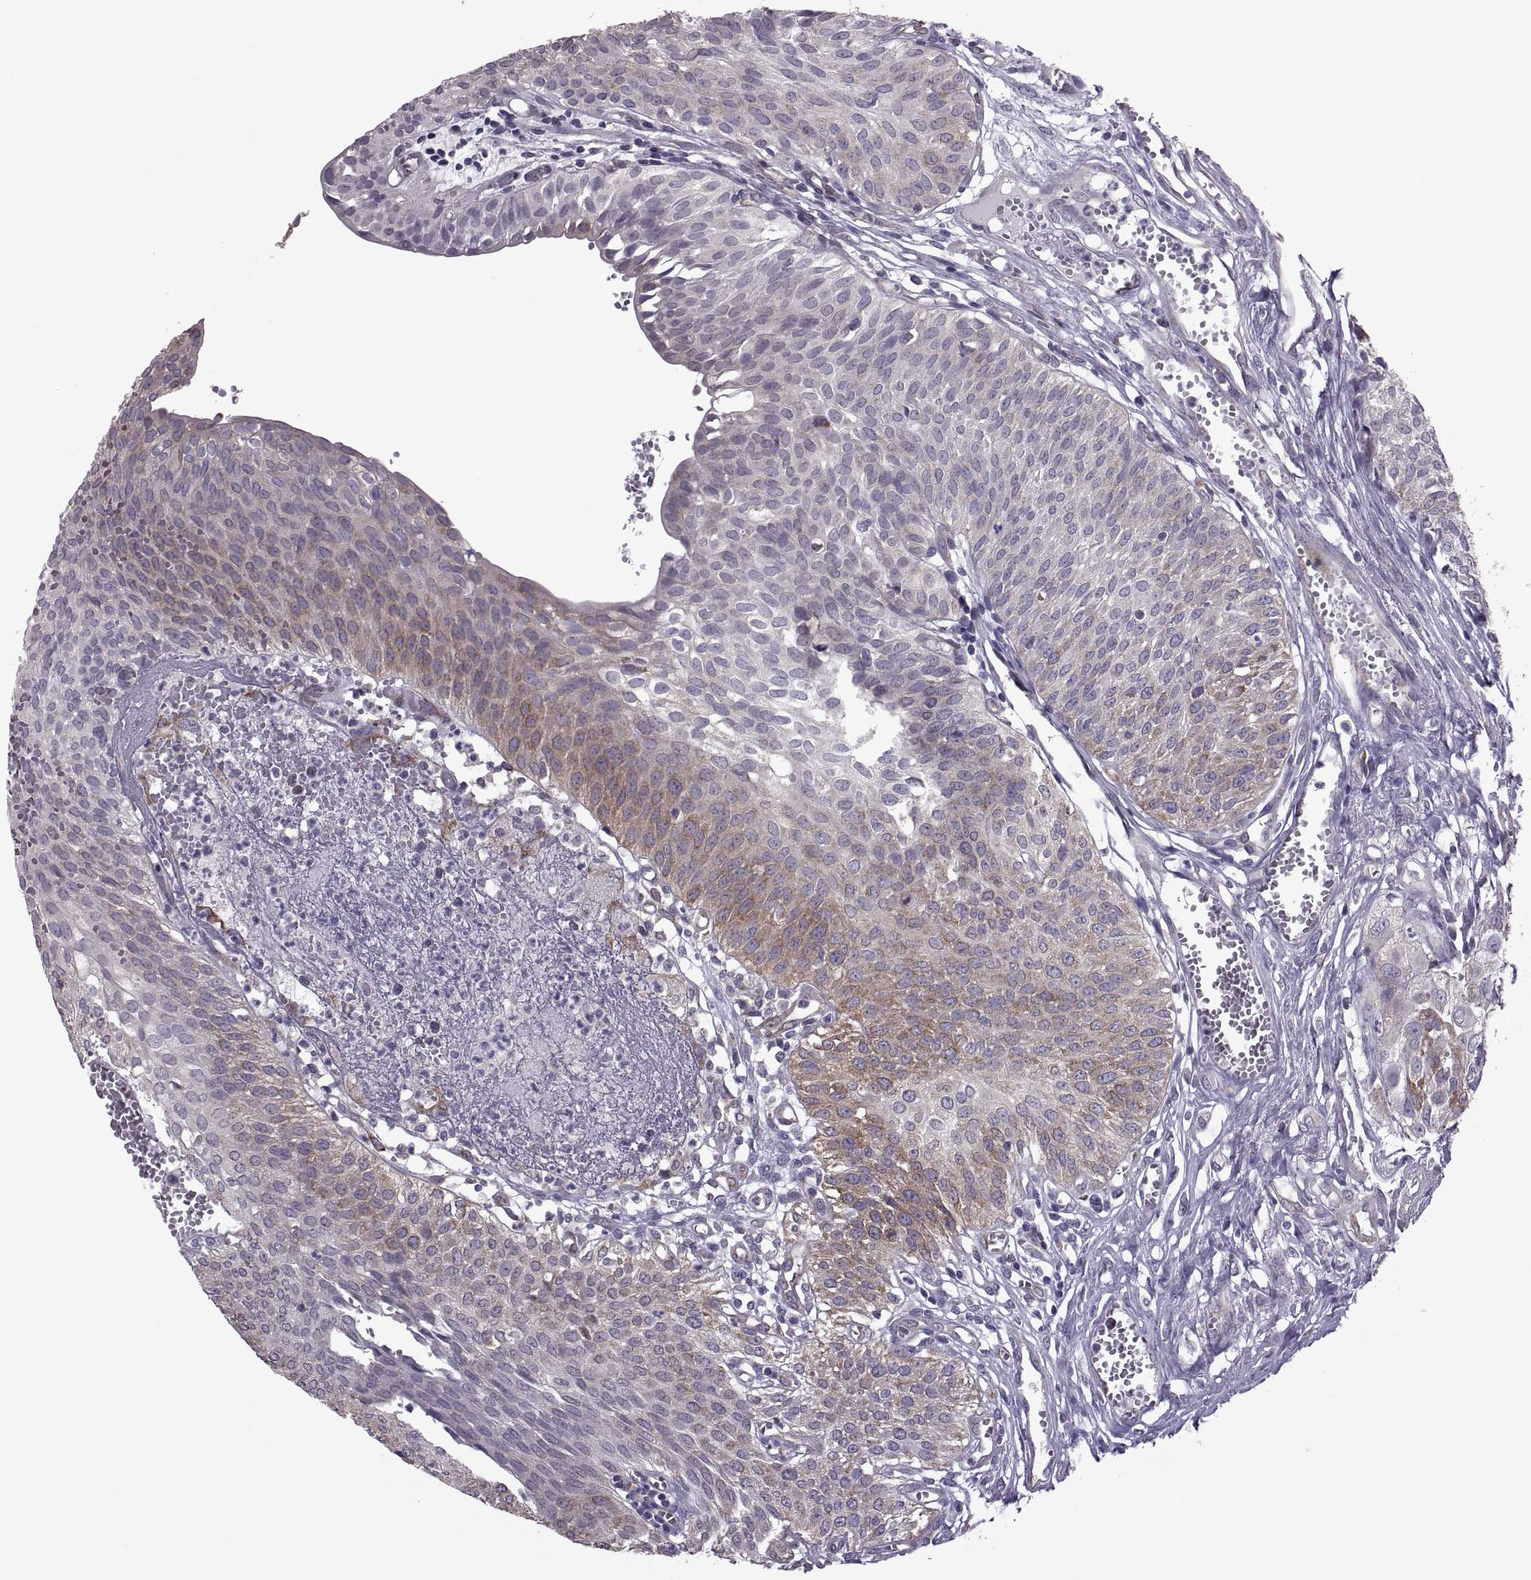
{"staining": {"intensity": "moderate", "quantity": "25%-75%", "location": "cytoplasmic/membranous"}, "tissue": "urothelial cancer", "cell_type": "Tumor cells", "image_type": "cancer", "snomed": [{"axis": "morphology", "description": "Urothelial carcinoma, High grade"}, {"axis": "topography", "description": "Urinary bladder"}], "caption": "Urothelial cancer was stained to show a protein in brown. There is medium levels of moderate cytoplasmic/membranous staining in approximately 25%-75% of tumor cells.", "gene": "PABPC1", "patient": {"sex": "male", "age": 57}}